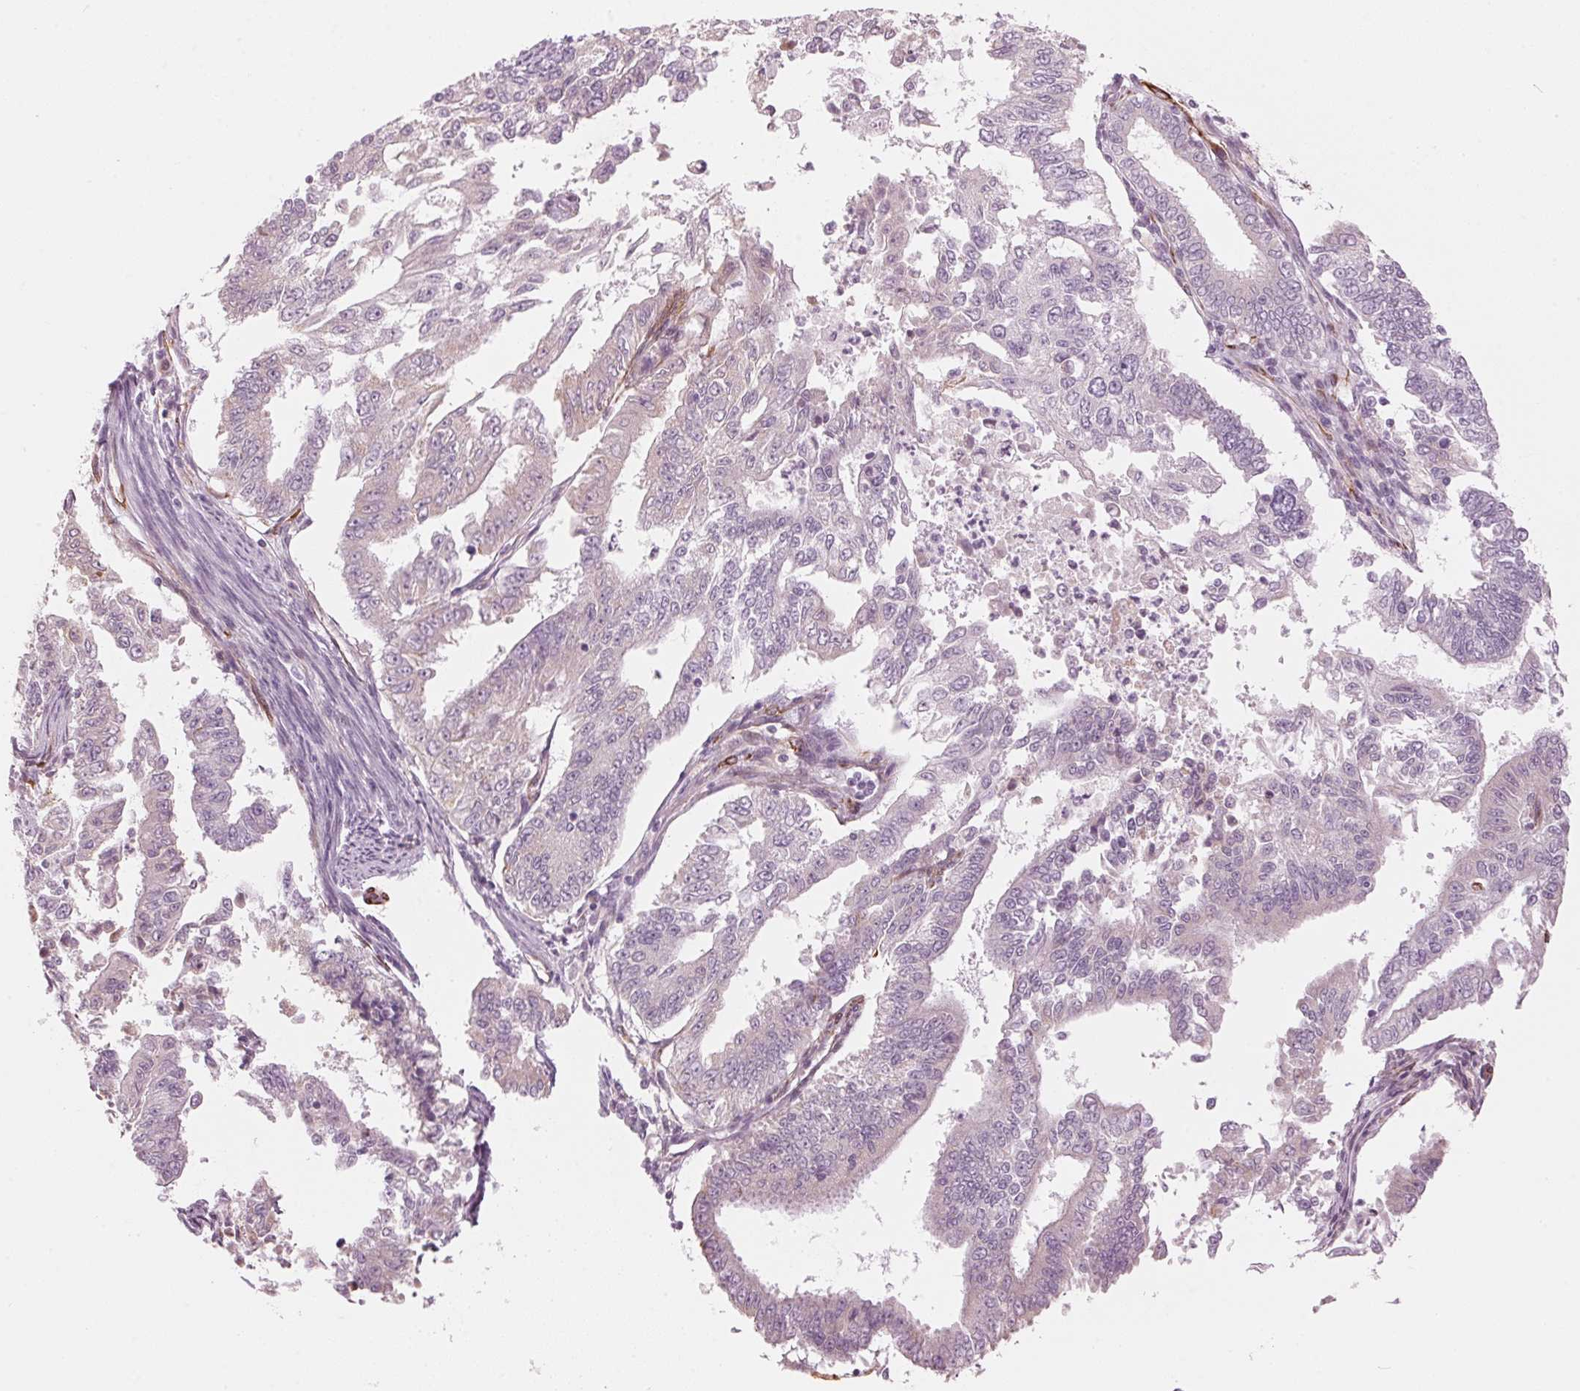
{"staining": {"intensity": "negative", "quantity": "none", "location": "none"}, "tissue": "endometrial cancer", "cell_type": "Tumor cells", "image_type": "cancer", "snomed": [{"axis": "morphology", "description": "Adenocarcinoma, NOS"}, {"axis": "topography", "description": "Uterus"}], "caption": "Tumor cells show no significant protein staining in adenocarcinoma (endometrial). The staining was performed using DAB to visualize the protein expression in brown, while the nuclei were stained in blue with hematoxylin (Magnification: 20x).", "gene": "CLPS", "patient": {"sex": "female", "age": 59}}